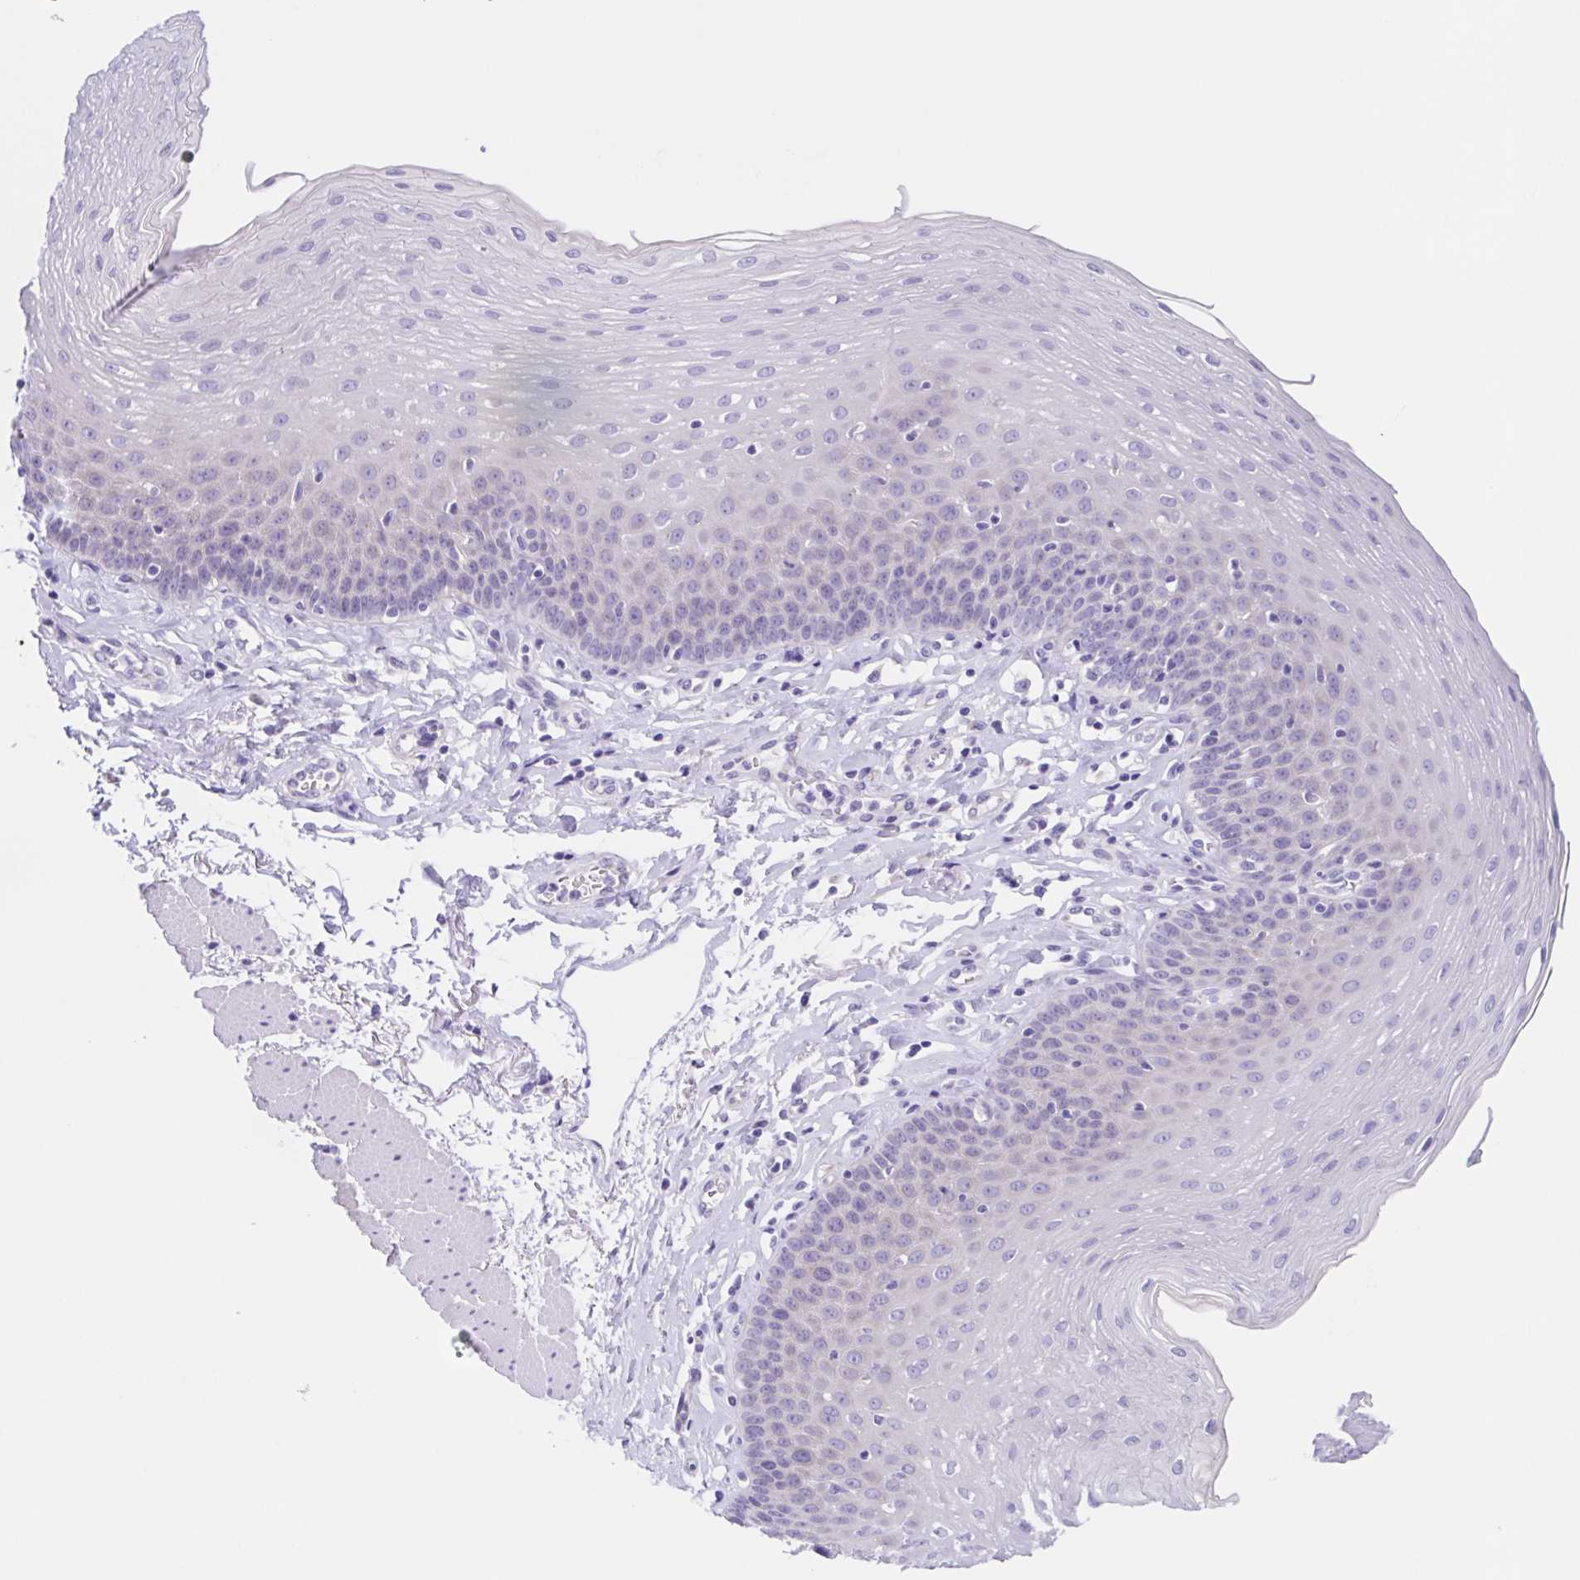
{"staining": {"intensity": "negative", "quantity": "none", "location": "none"}, "tissue": "esophagus", "cell_type": "Squamous epithelial cells", "image_type": "normal", "snomed": [{"axis": "morphology", "description": "Normal tissue, NOS"}, {"axis": "topography", "description": "Esophagus"}], "caption": "Squamous epithelial cells are negative for brown protein staining in normal esophagus.", "gene": "SCG3", "patient": {"sex": "female", "age": 81}}